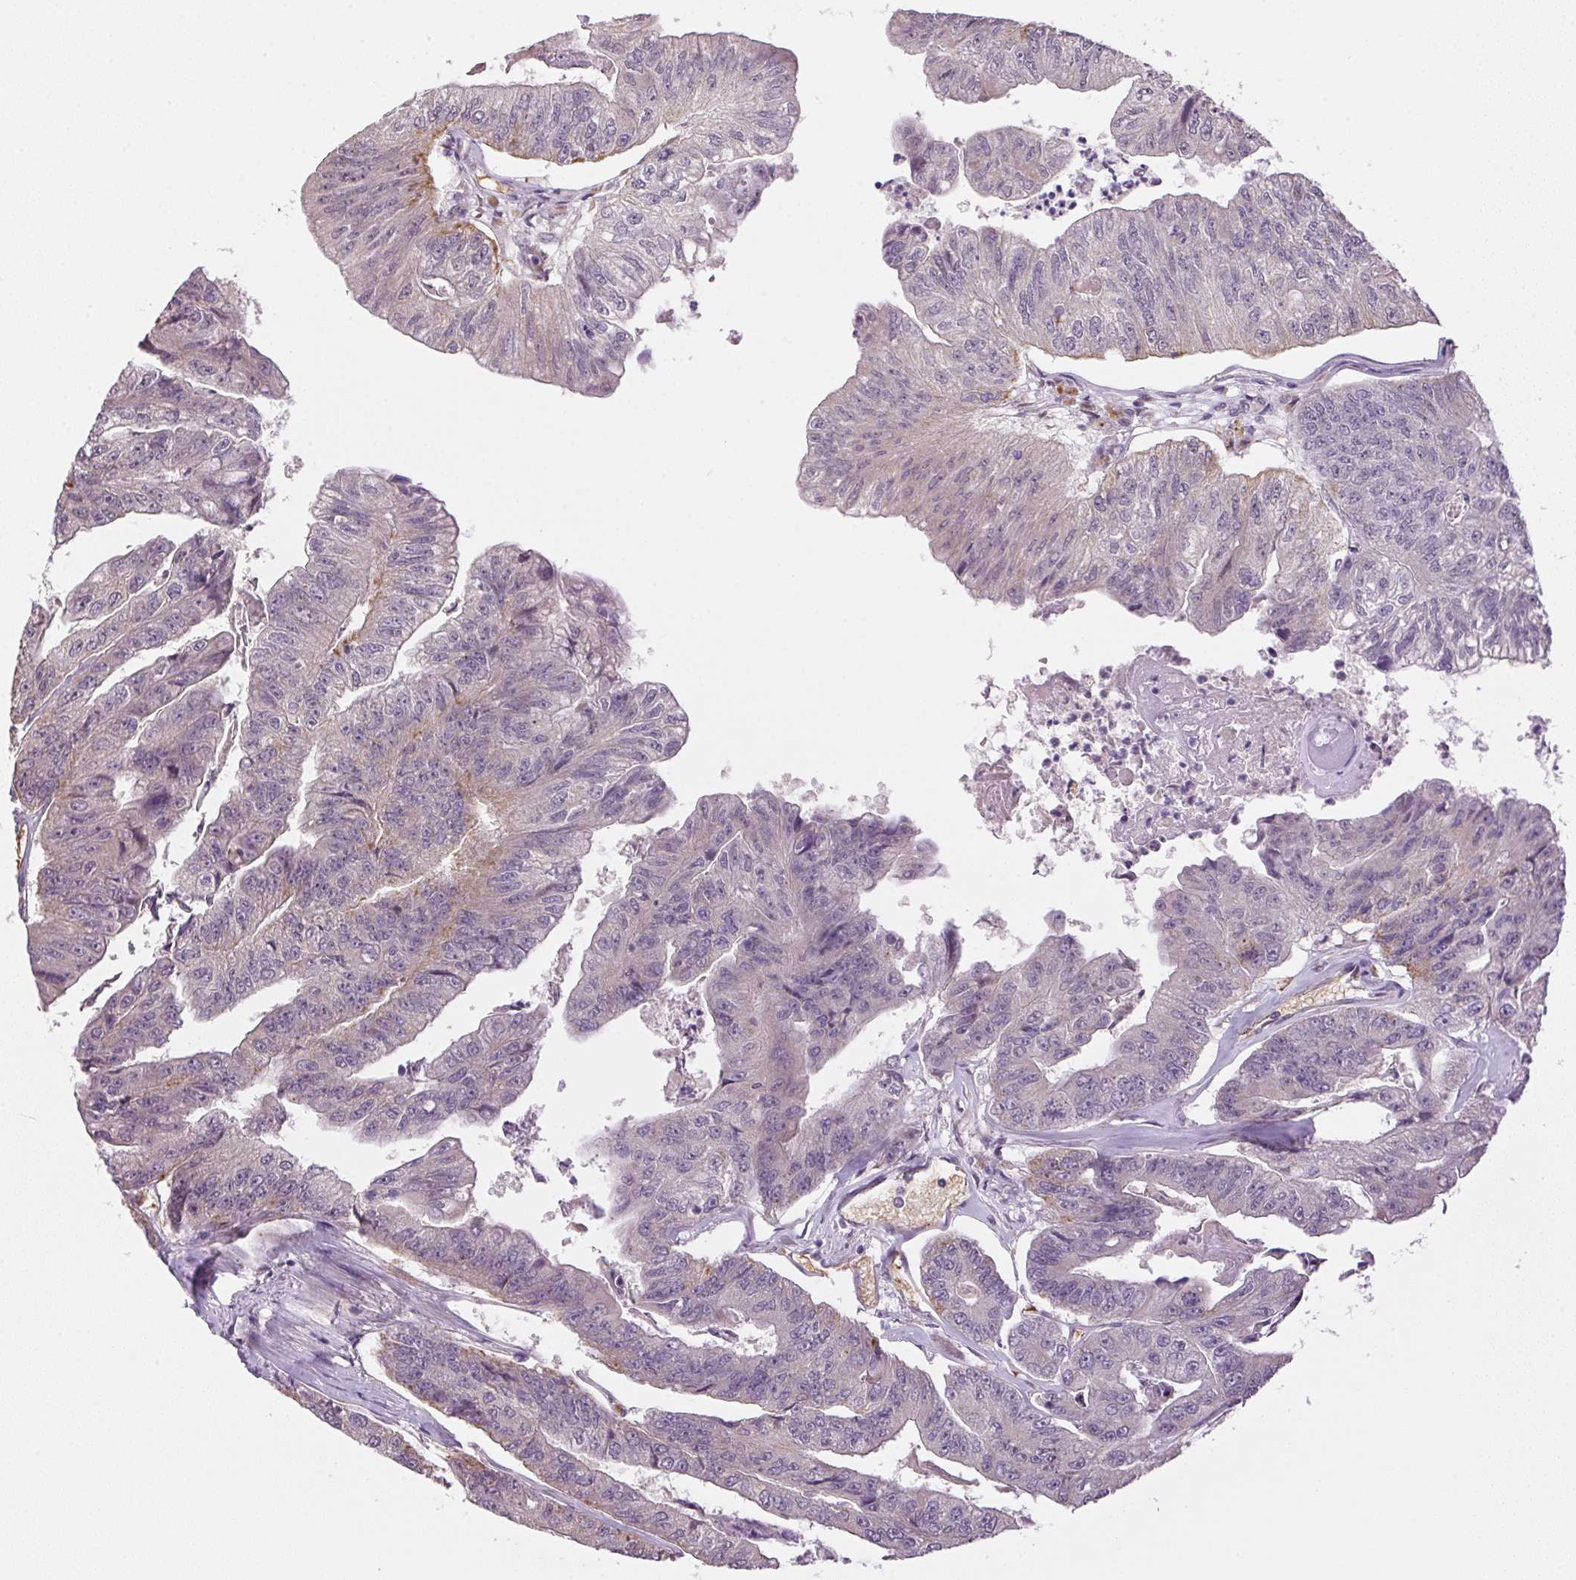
{"staining": {"intensity": "weak", "quantity": "<25%", "location": "cytoplasmic/membranous"}, "tissue": "colorectal cancer", "cell_type": "Tumor cells", "image_type": "cancer", "snomed": [{"axis": "morphology", "description": "Adenocarcinoma, NOS"}, {"axis": "topography", "description": "Colon"}], "caption": "High magnification brightfield microscopy of colorectal adenocarcinoma stained with DAB (3,3'-diaminobenzidine) (brown) and counterstained with hematoxylin (blue): tumor cells show no significant expression.", "gene": "METTL13", "patient": {"sex": "female", "age": 67}}